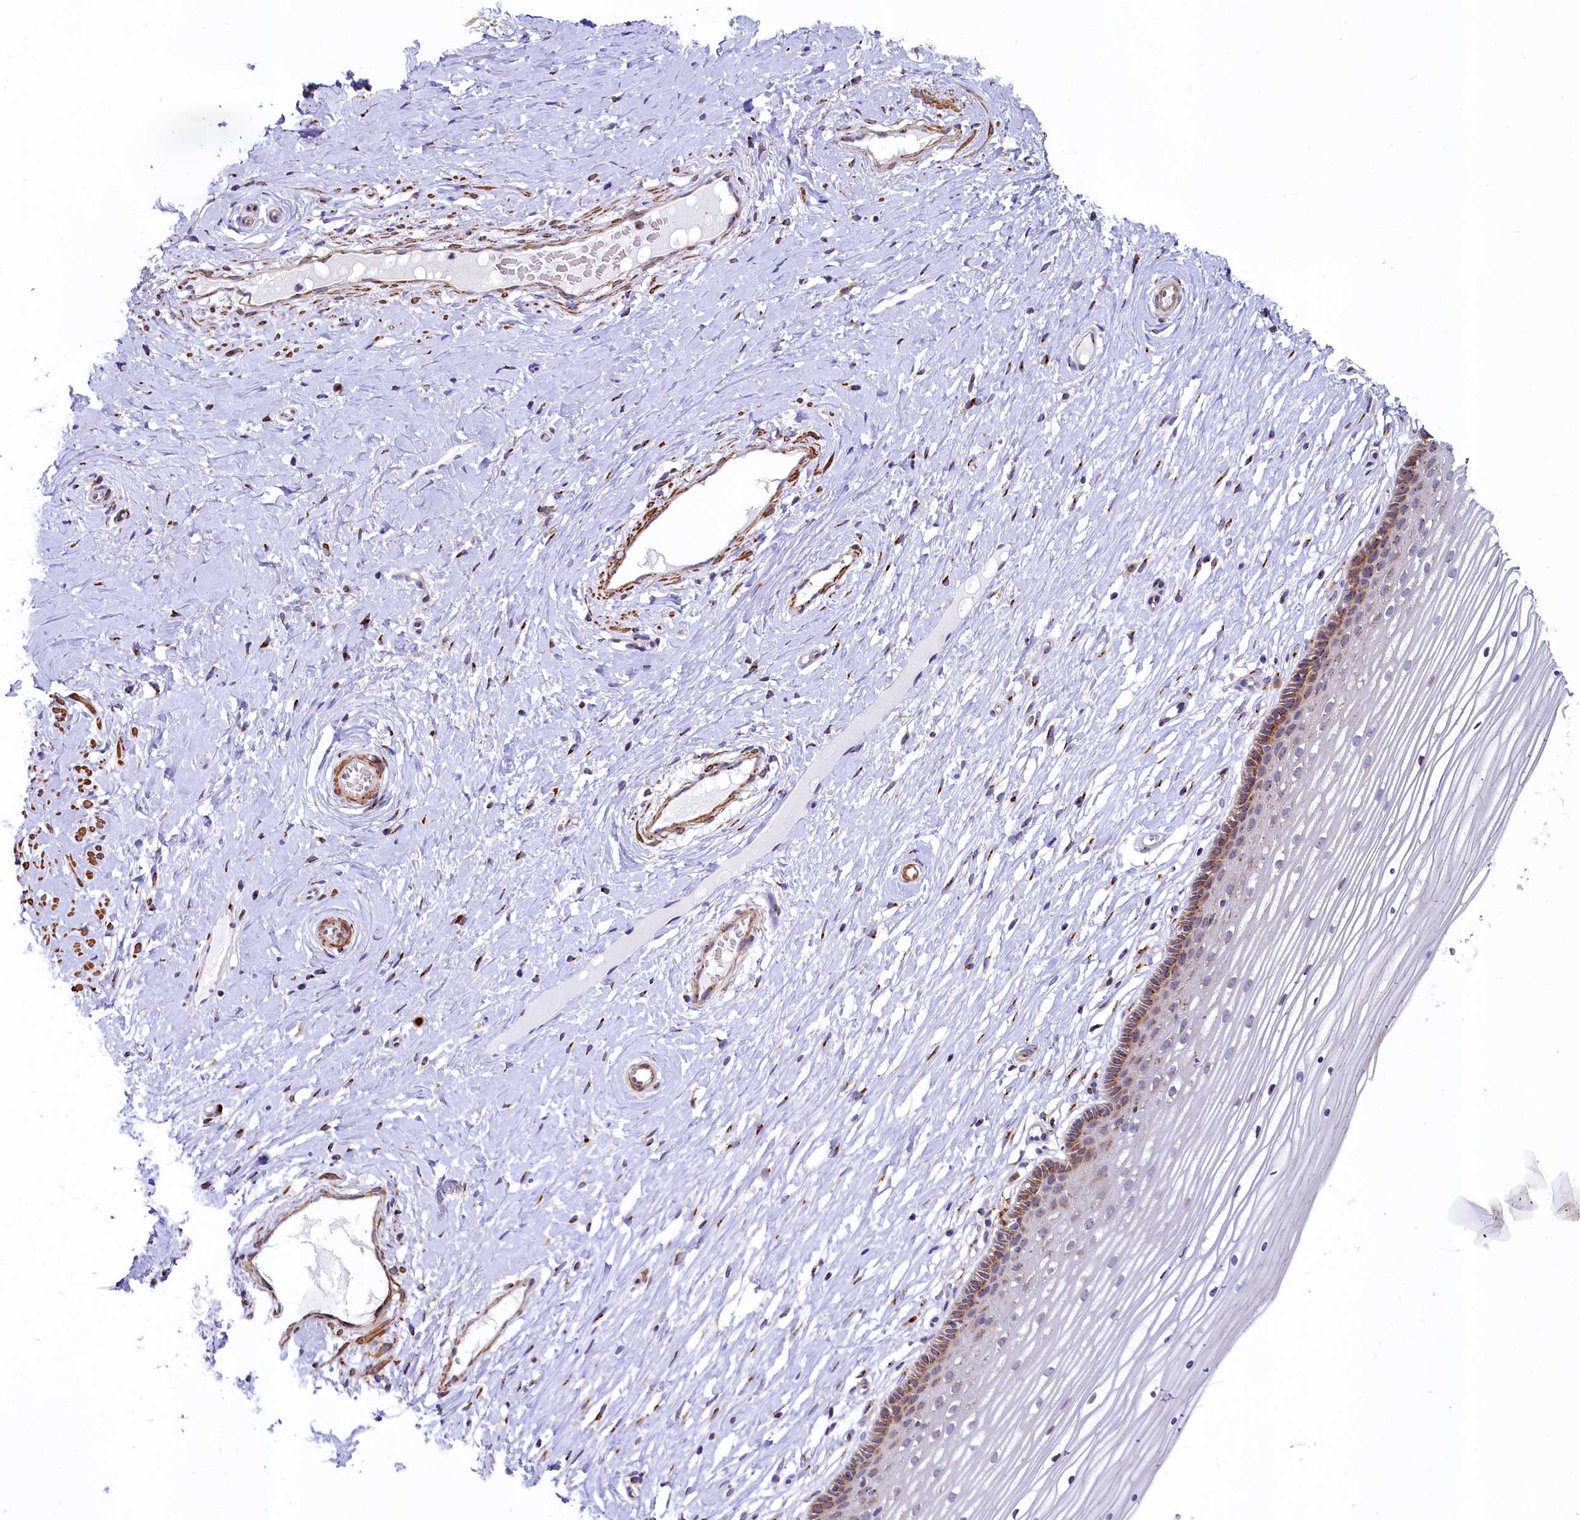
{"staining": {"intensity": "moderate", "quantity": "25%-75%", "location": "cytoplasmic/membranous"}, "tissue": "vagina", "cell_type": "Squamous epithelial cells", "image_type": "normal", "snomed": [{"axis": "morphology", "description": "Normal tissue, NOS"}, {"axis": "topography", "description": "Vagina"}, {"axis": "topography", "description": "Cervix"}], "caption": "Unremarkable vagina demonstrates moderate cytoplasmic/membranous positivity in about 25%-75% of squamous epithelial cells.", "gene": "BET1L", "patient": {"sex": "female", "age": 40}}